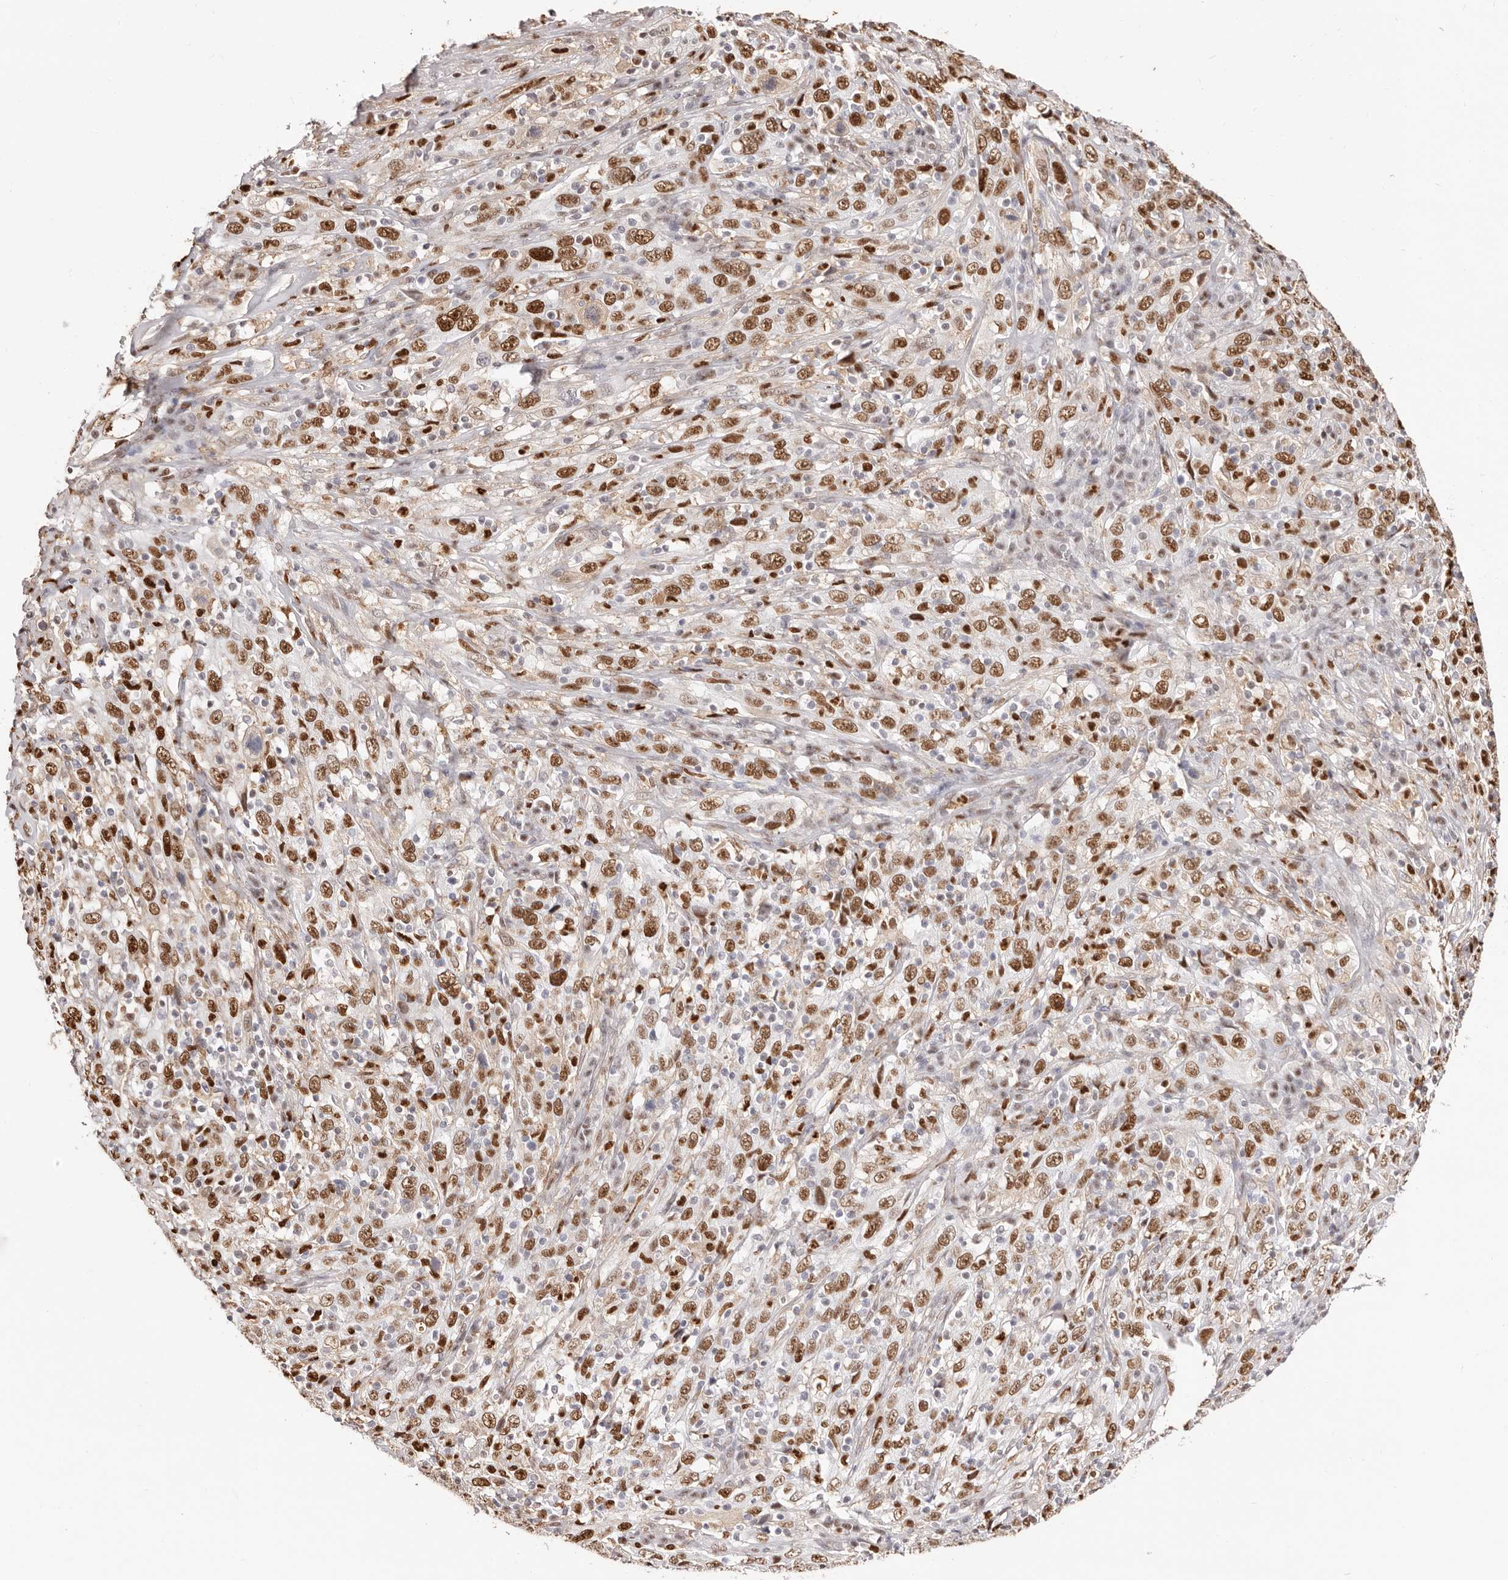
{"staining": {"intensity": "moderate", "quantity": ">75%", "location": "nuclear"}, "tissue": "cervical cancer", "cell_type": "Tumor cells", "image_type": "cancer", "snomed": [{"axis": "morphology", "description": "Squamous cell carcinoma, NOS"}, {"axis": "topography", "description": "Cervix"}], "caption": "Approximately >75% of tumor cells in cervical cancer (squamous cell carcinoma) display moderate nuclear protein expression as visualized by brown immunohistochemical staining.", "gene": "TKT", "patient": {"sex": "female", "age": 46}}